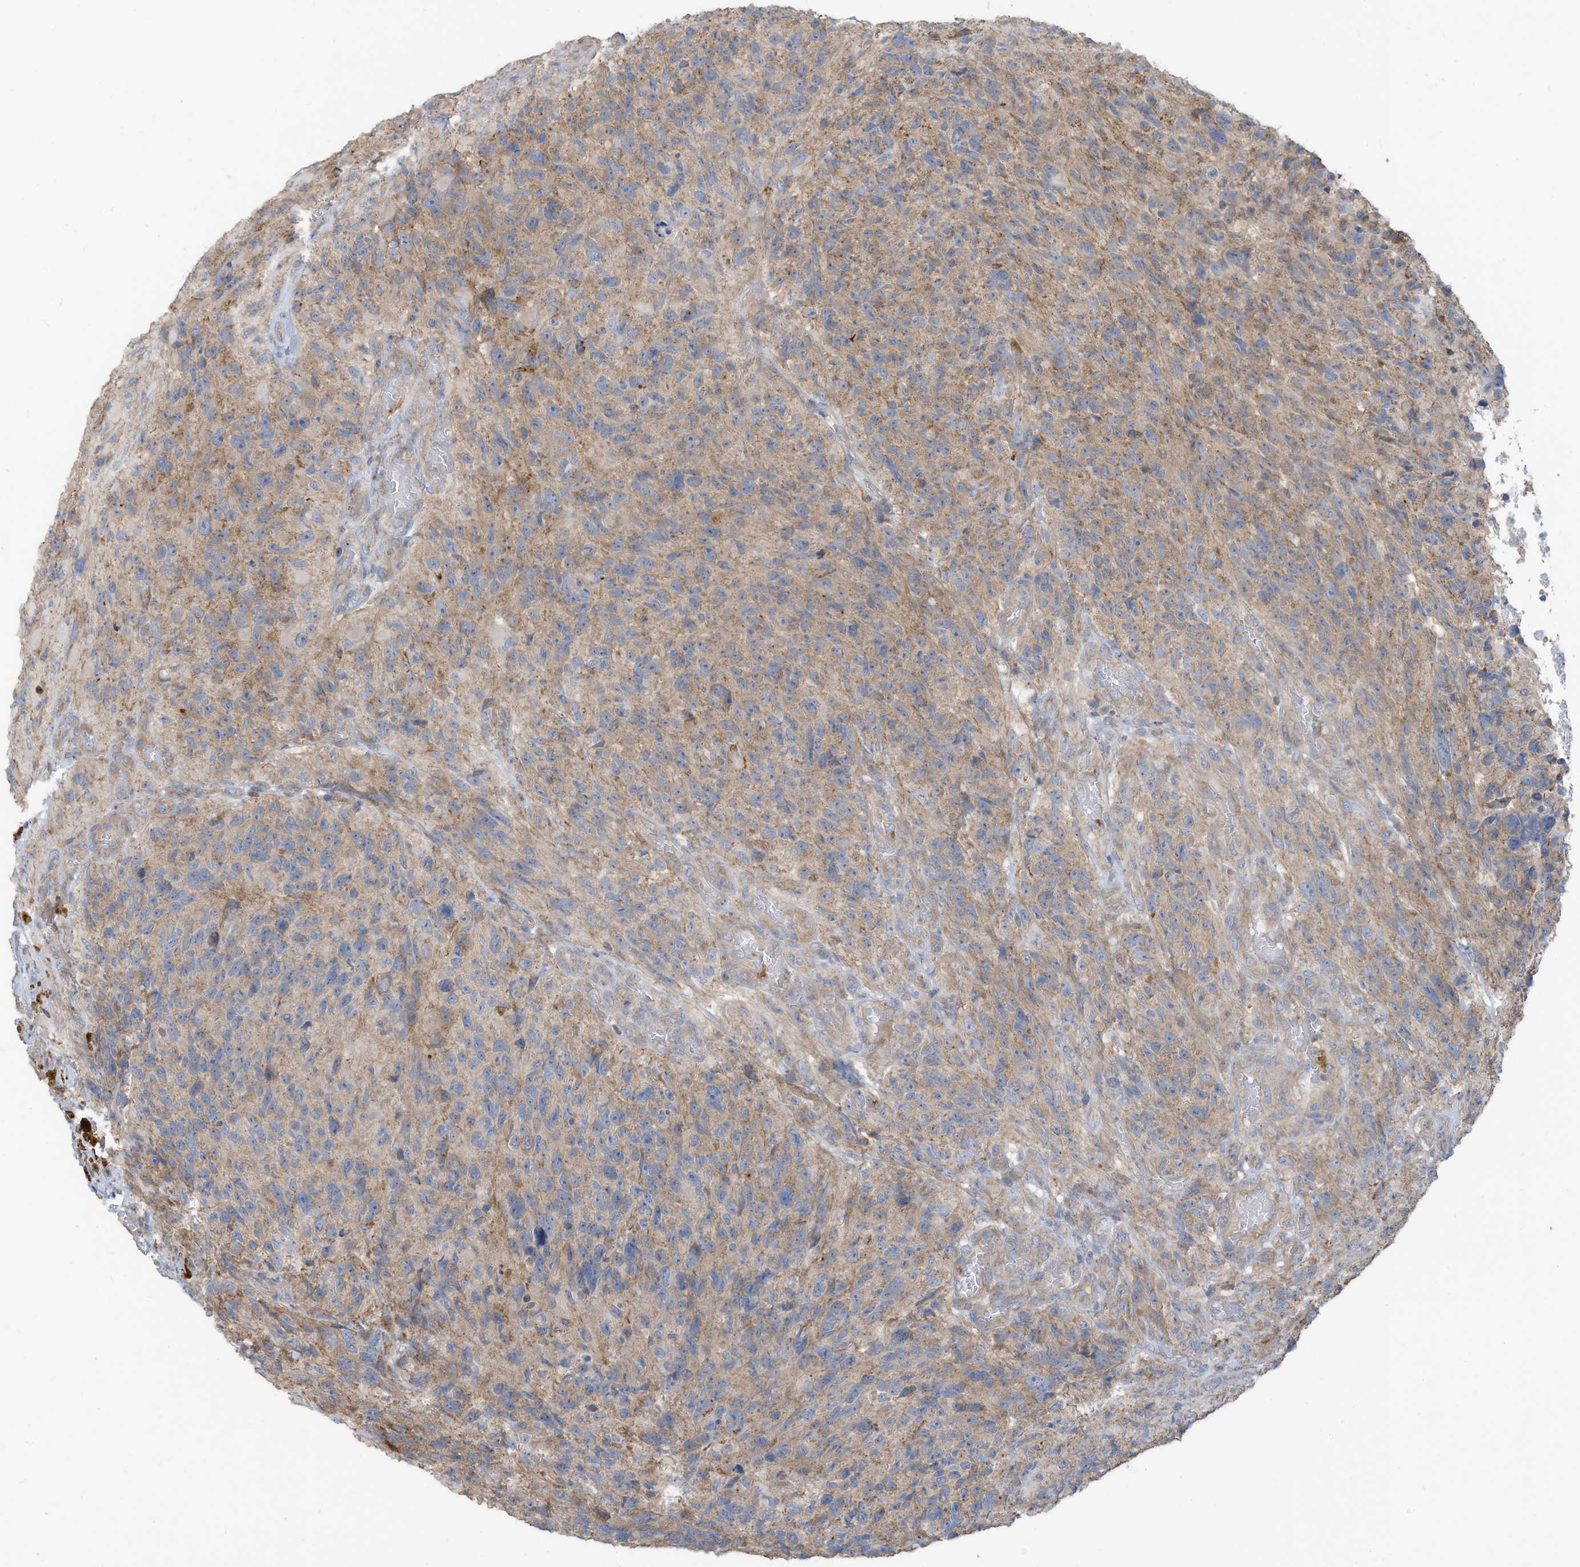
{"staining": {"intensity": "moderate", "quantity": "25%-75%", "location": "cytoplasmic/membranous"}, "tissue": "glioma", "cell_type": "Tumor cells", "image_type": "cancer", "snomed": [{"axis": "morphology", "description": "Glioma, malignant, High grade"}, {"axis": "topography", "description": "Brain"}], "caption": "Malignant glioma (high-grade) tissue reveals moderate cytoplasmic/membranous expression in about 25%-75% of tumor cells, visualized by immunohistochemistry. The protein is stained brown, and the nuclei are stained in blue (DAB IHC with brightfield microscopy, high magnification).", "gene": "GTPBP2", "patient": {"sex": "male", "age": 69}}